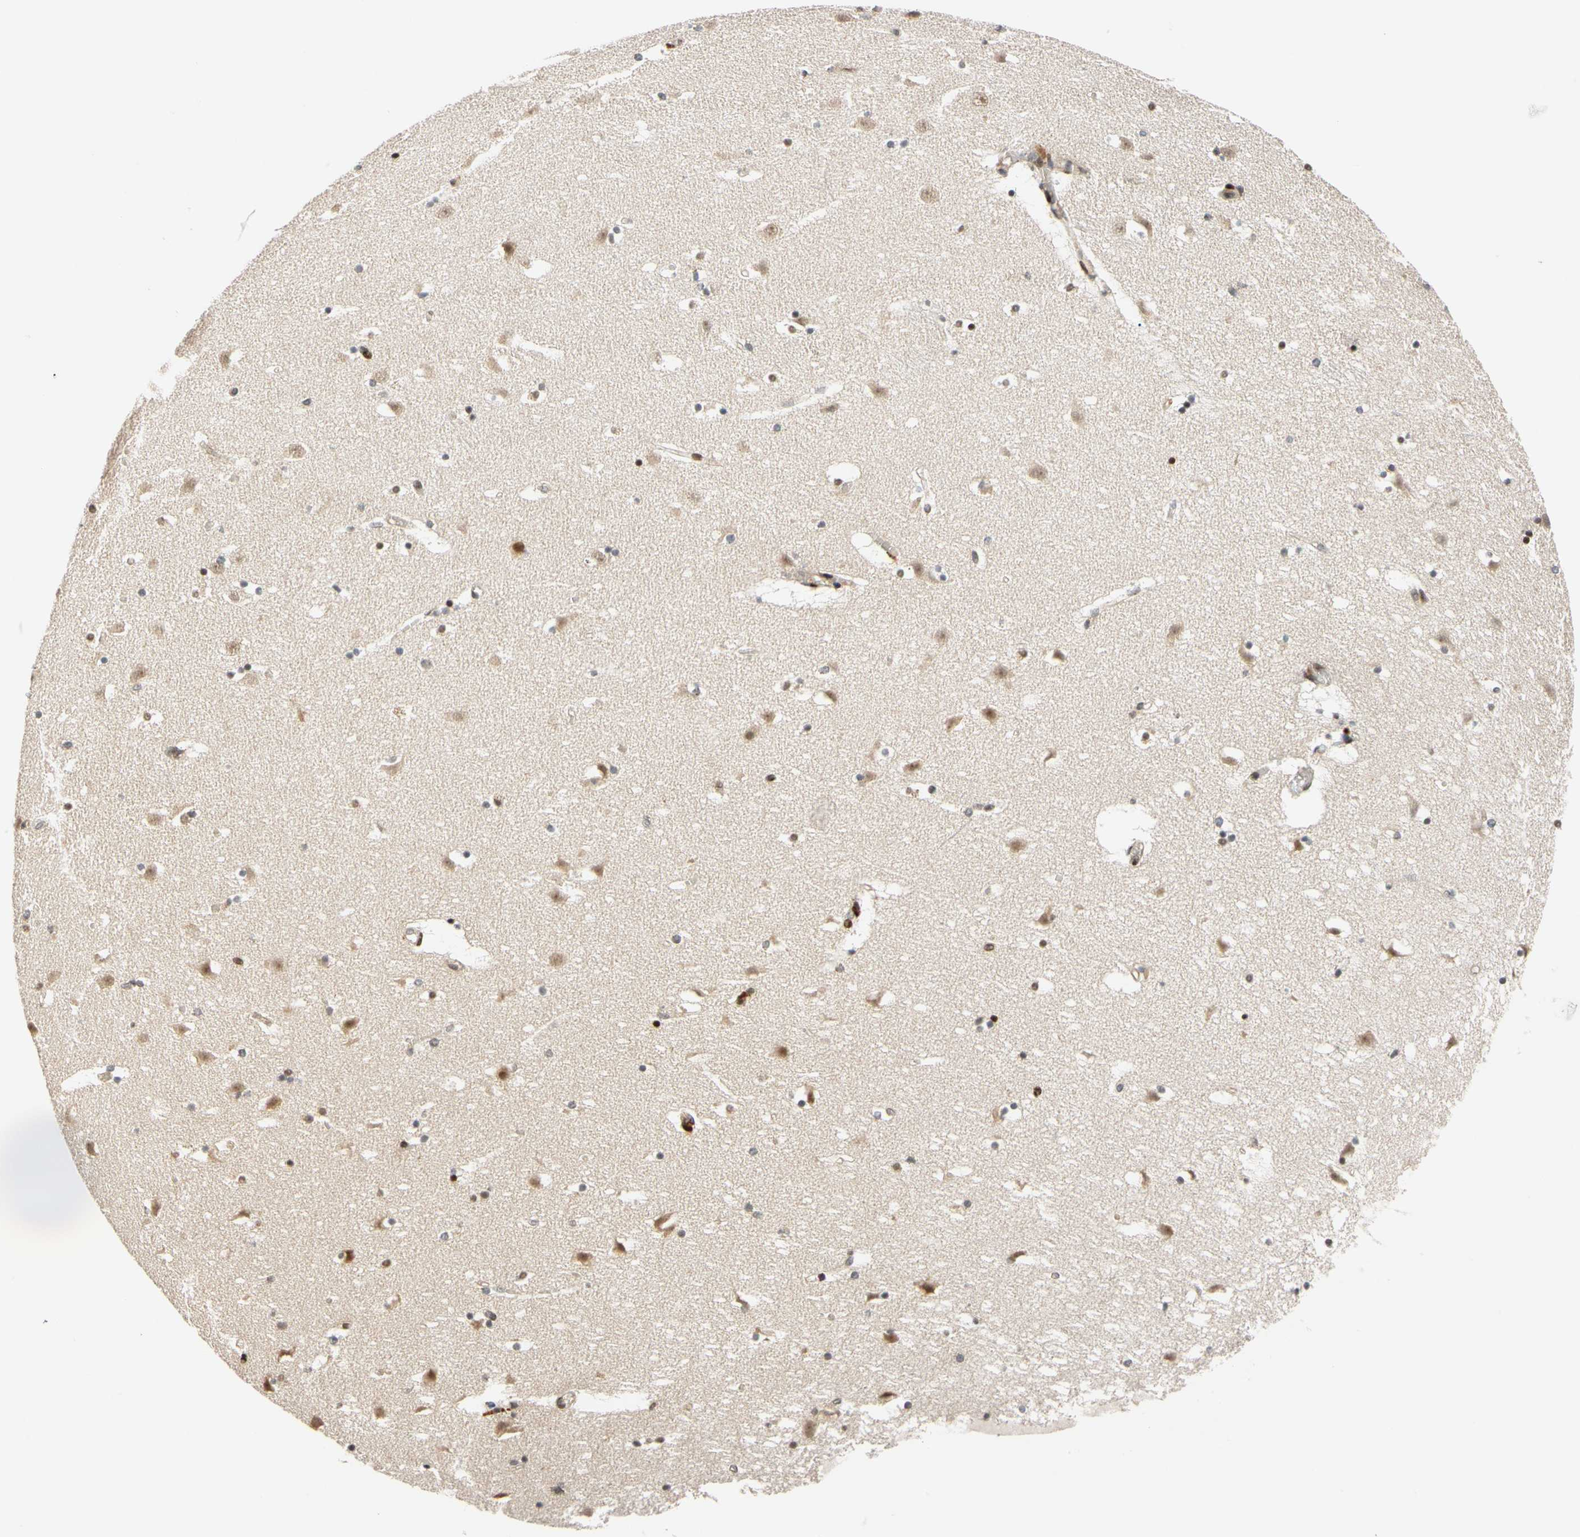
{"staining": {"intensity": "moderate", "quantity": "25%-75%", "location": "nuclear"}, "tissue": "caudate", "cell_type": "Glial cells", "image_type": "normal", "snomed": [{"axis": "morphology", "description": "Normal tissue, NOS"}, {"axis": "topography", "description": "Lateral ventricle wall"}], "caption": "Immunohistochemistry (IHC) of normal human caudate demonstrates medium levels of moderate nuclear staining in about 25%-75% of glial cells. The staining was performed using DAB to visualize the protein expression in brown, while the nuclei were stained in blue with hematoxylin (Magnification: 20x).", "gene": "CDK7", "patient": {"sex": "male", "age": 45}}